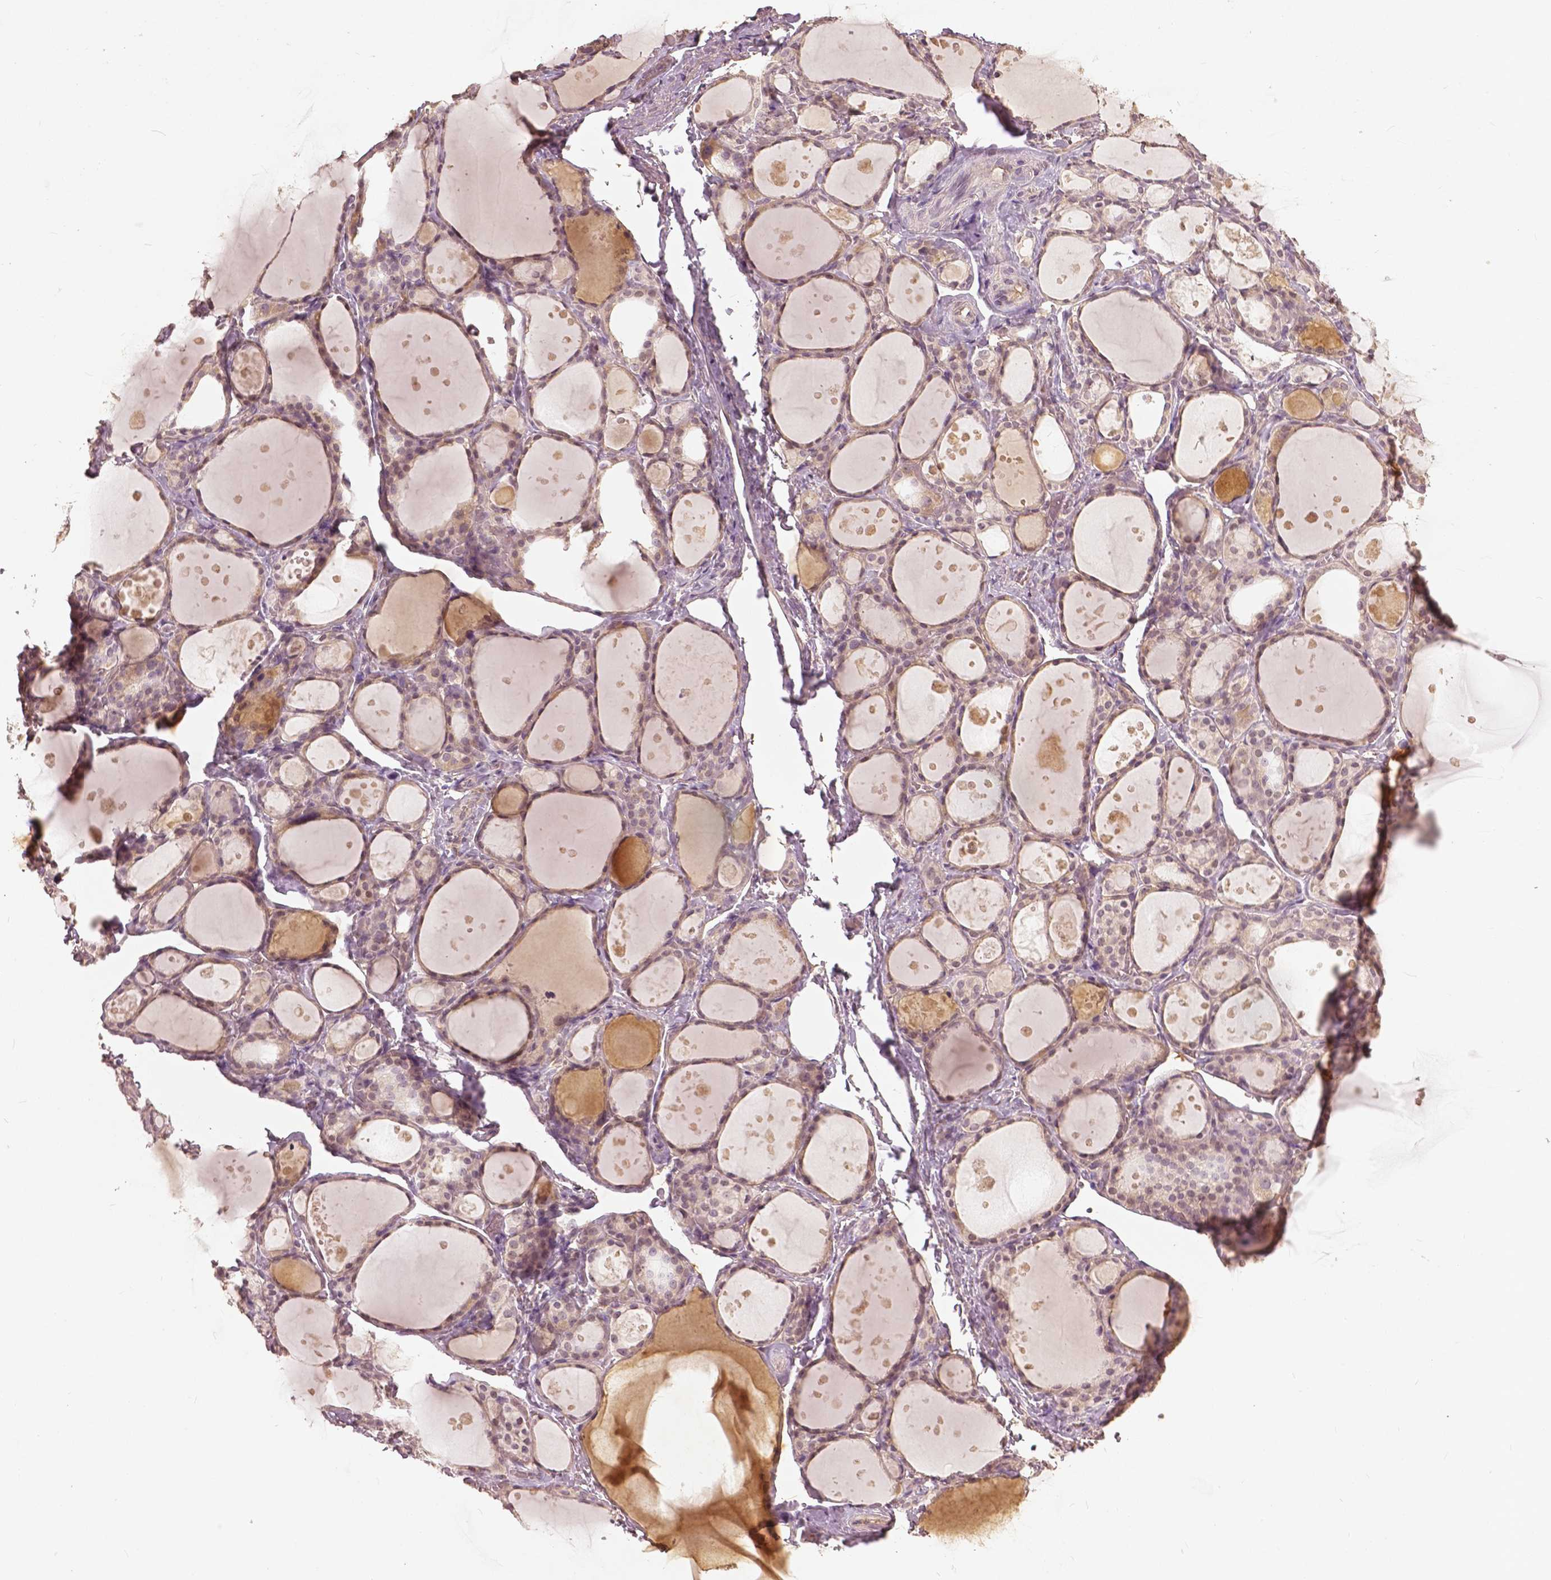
{"staining": {"intensity": "weak", "quantity": "25%-75%", "location": "cytoplasmic/membranous,nuclear"}, "tissue": "thyroid gland", "cell_type": "Glandular cells", "image_type": "normal", "snomed": [{"axis": "morphology", "description": "Normal tissue, NOS"}, {"axis": "topography", "description": "Thyroid gland"}], "caption": "Thyroid gland stained for a protein shows weak cytoplasmic/membranous,nuclear positivity in glandular cells. (DAB (3,3'-diaminobenzidine) IHC, brown staining for protein, blue staining for nuclei).", "gene": "ANGPTL4", "patient": {"sex": "male", "age": 68}}